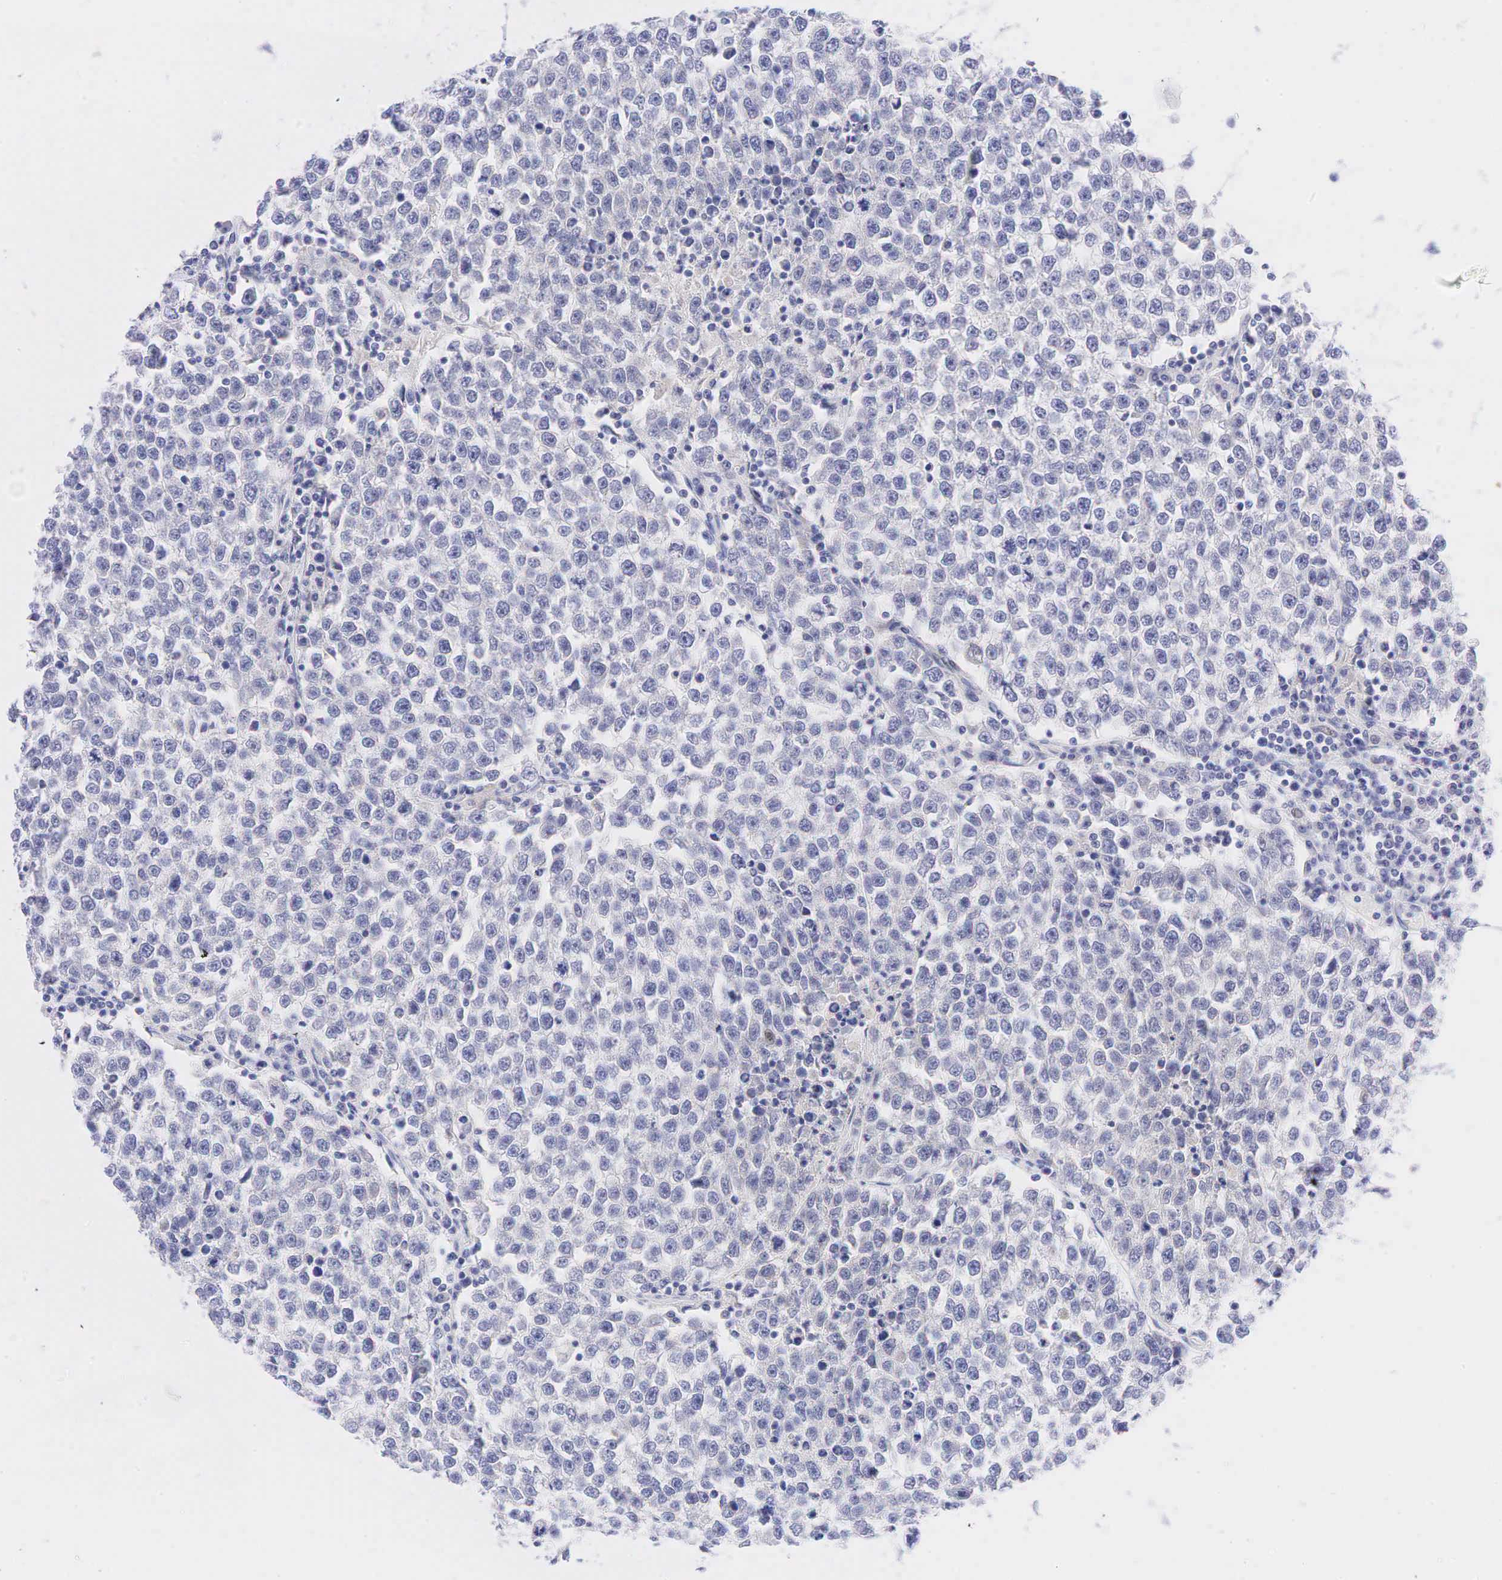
{"staining": {"intensity": "negative", "quantity": "none", "location": "none"}, "tissue": "testis cancer", "cell_type": "Tumor cells", "image_type": "cancer", "snomed": [{"axis": "morphology", "description": "Seminoma, NOS"}, {"axis": "topography", "description": "Testis"}], "caption": "Immunohistochemistry (IHC) histopathology image of human testis cancer (seminoma) stained for a protein (brown), which reveals no positivity in tumor cells.", "gene": "AR", "patient": {"sex": "male", "age": 36}}